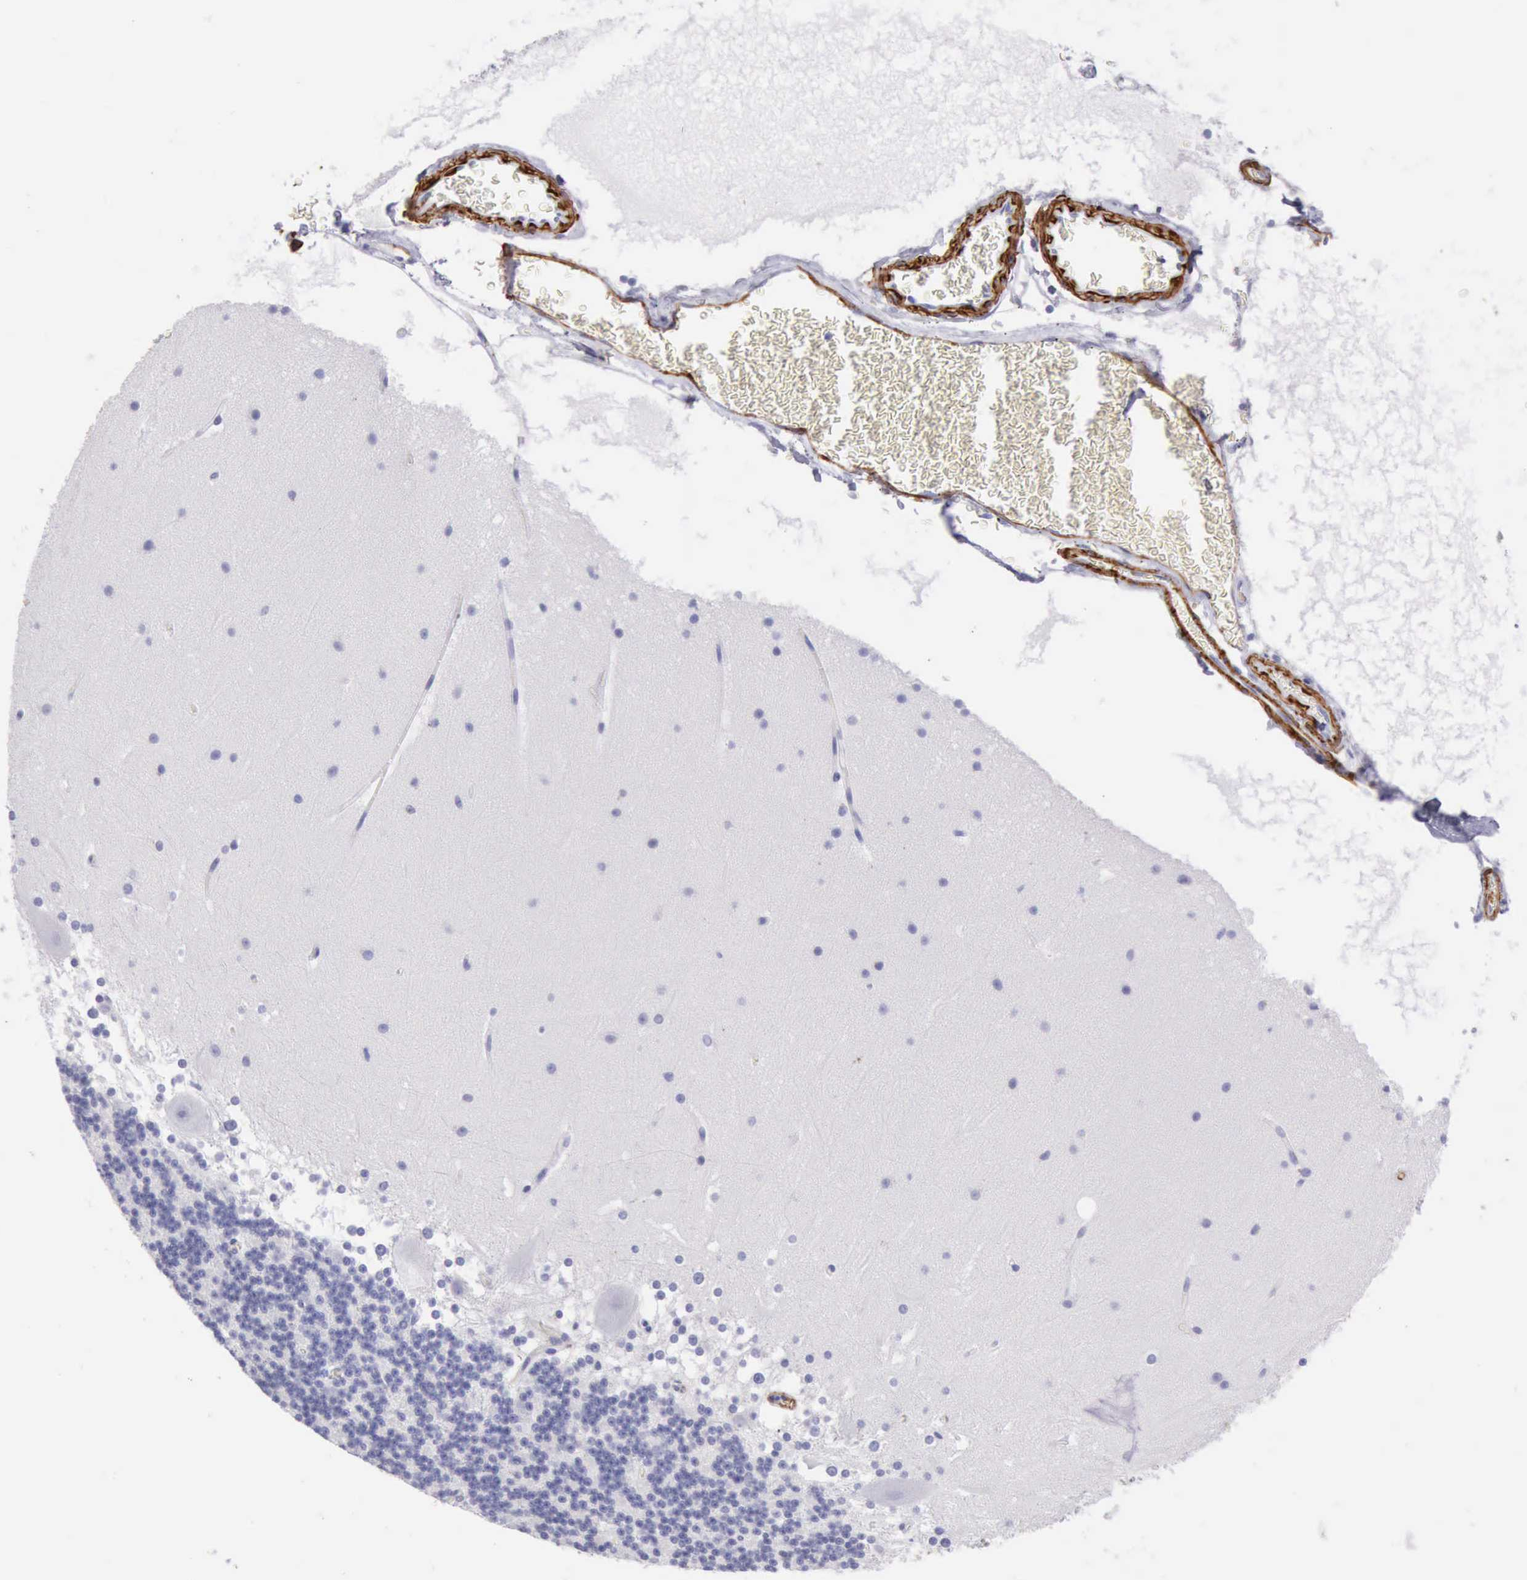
{"staining": {"intensity": "negative", "quantity": "none", "location": "none"}, "tissue": "cerebellum", "cell_type": "Cells in granular layer", "image_type": "normal", "snomed": [{"axis": "morphology", "description": "Normal tissue, NOS"}, {"axis": "topography", "description": "Cerebellum"}], "caption": "A histopathology image of human cerebellum is negative for staining in cells in granular layer.", "gene": "AOC3", "patient": {"sex": "female", "age": 19}}